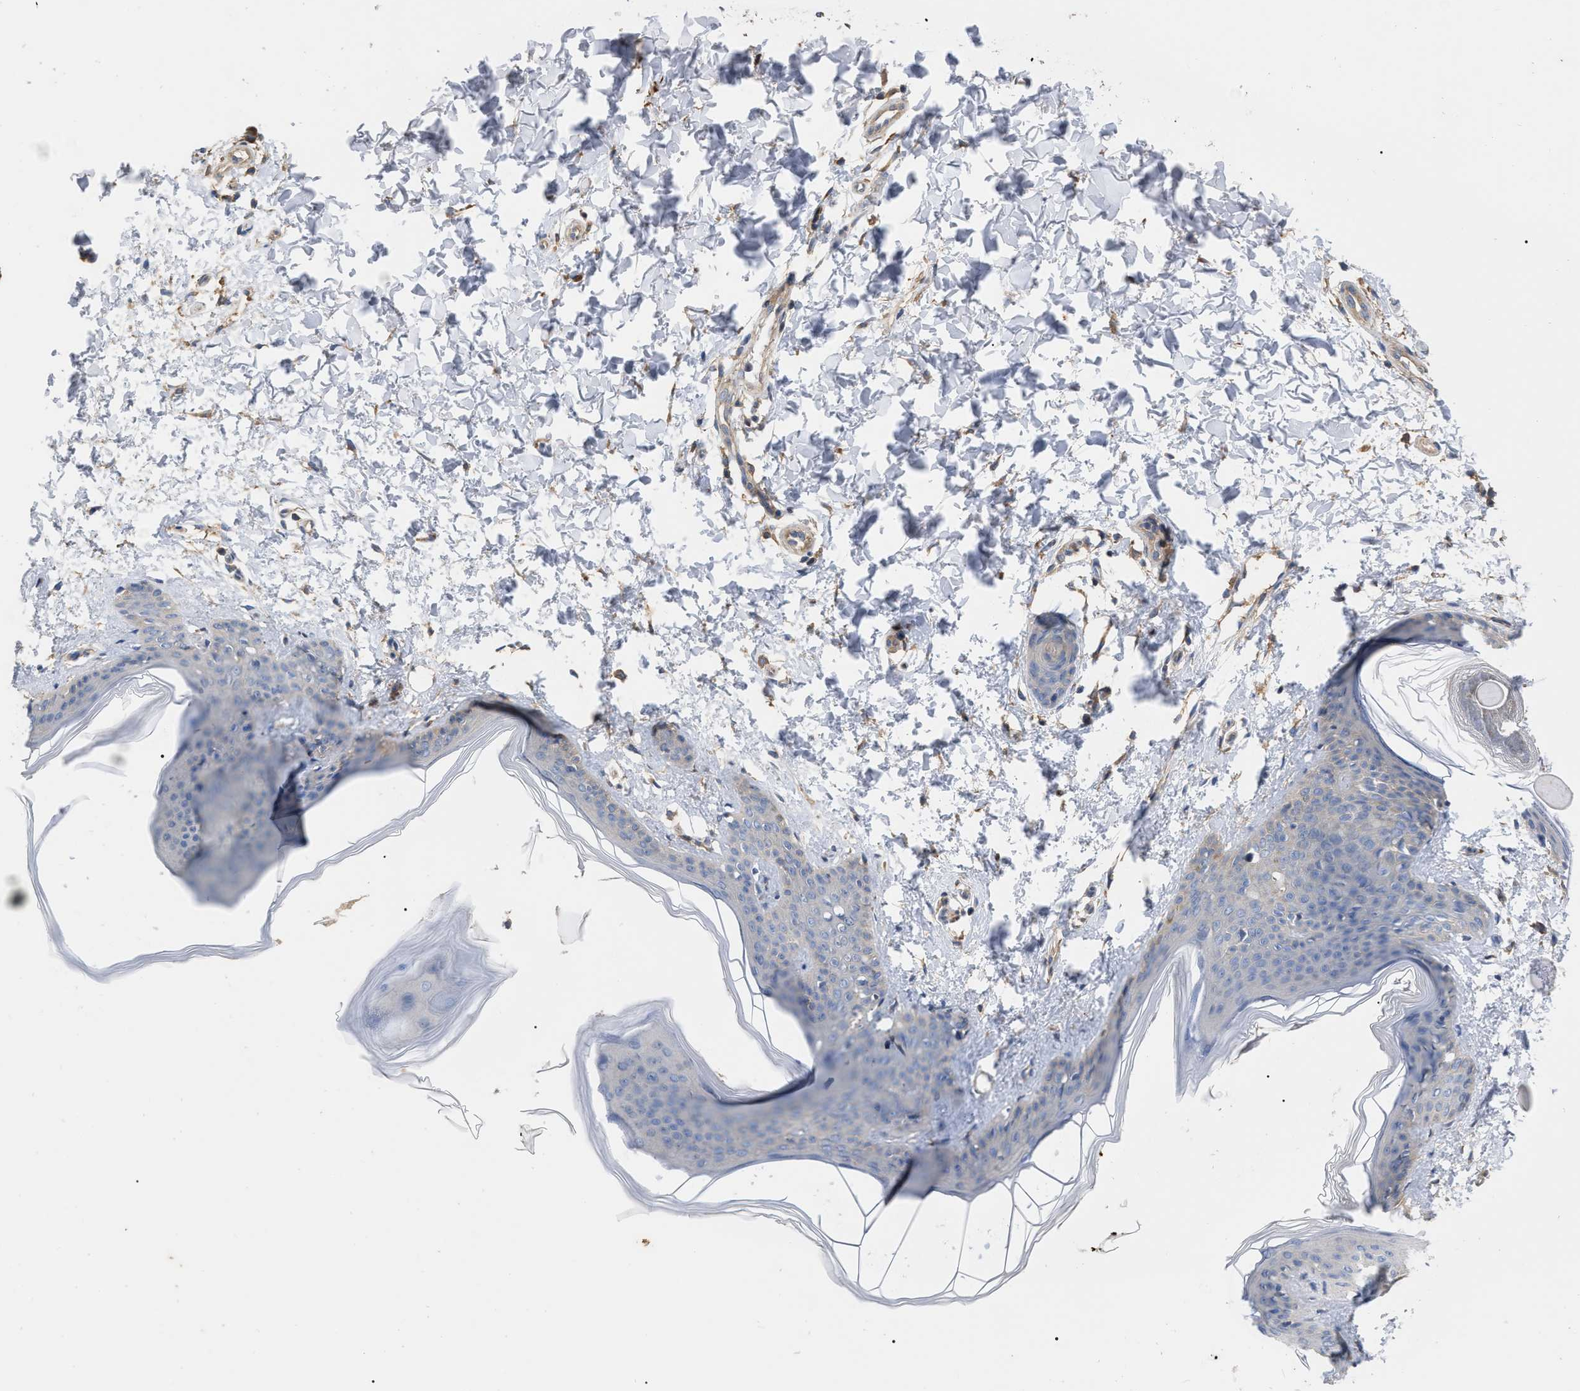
{"staining": {"intensity": "moderate", "quantity": ">75%", "location": "cytoplasmic/membranous"}, "tissue": "skin", "cell_type": "Fibroblasts", "image_type": "normal", "snomed": [{"axis": "morphology", "description": "Normal tissue, NOS"}, {"axis": "topography", "description": "Skin"}], "caption": "Human skin stained with a brown dye reveals moderate cytoplasmic/membranous positive staining in about >75% of fibroblasts.", "gene": "RABEP1", "patient": {"sex": "female", "age": 17}}